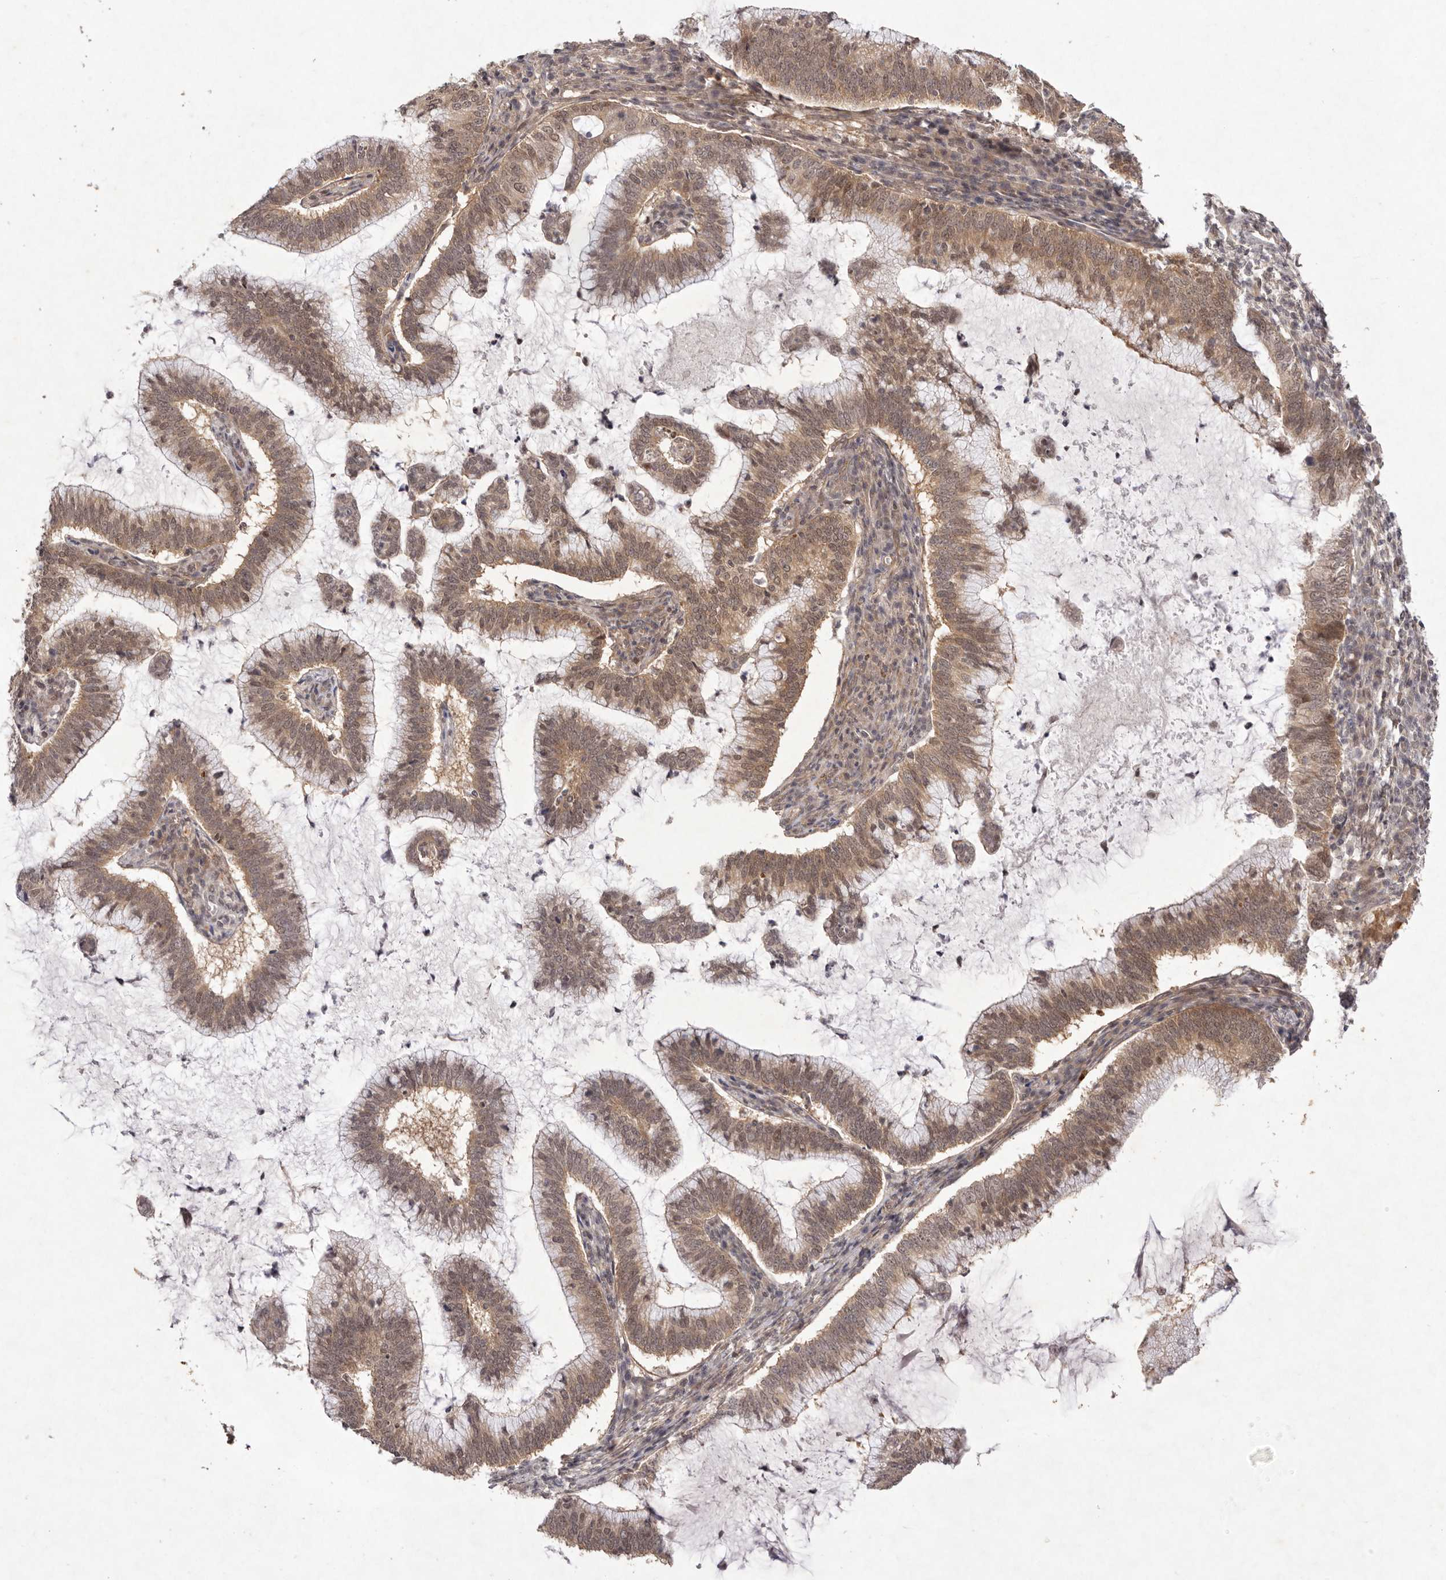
{"staining": {"intensity": "moderate", "quantity": ">75%", "location": "cytoplasmic/membranous,nuclear"}, "tissue": "cervical cancer", "cell_type": "Tumor cells", "image_type": "cancer", "snomed": [{"axis": "morphology", "description": "Adenocarcinoma, NOS"}, {"axis": "topography", "description": "Cervix"}], "caption": "This is an image of immunohistochemistry (IHC) staining of cervical adenocarcinoma, which shows moderate positivity in the cytoplasmic/membranous and nuclear of tumor cells.", "gene": "BUD31", "patient": {"sex": "female", "age": 36}}